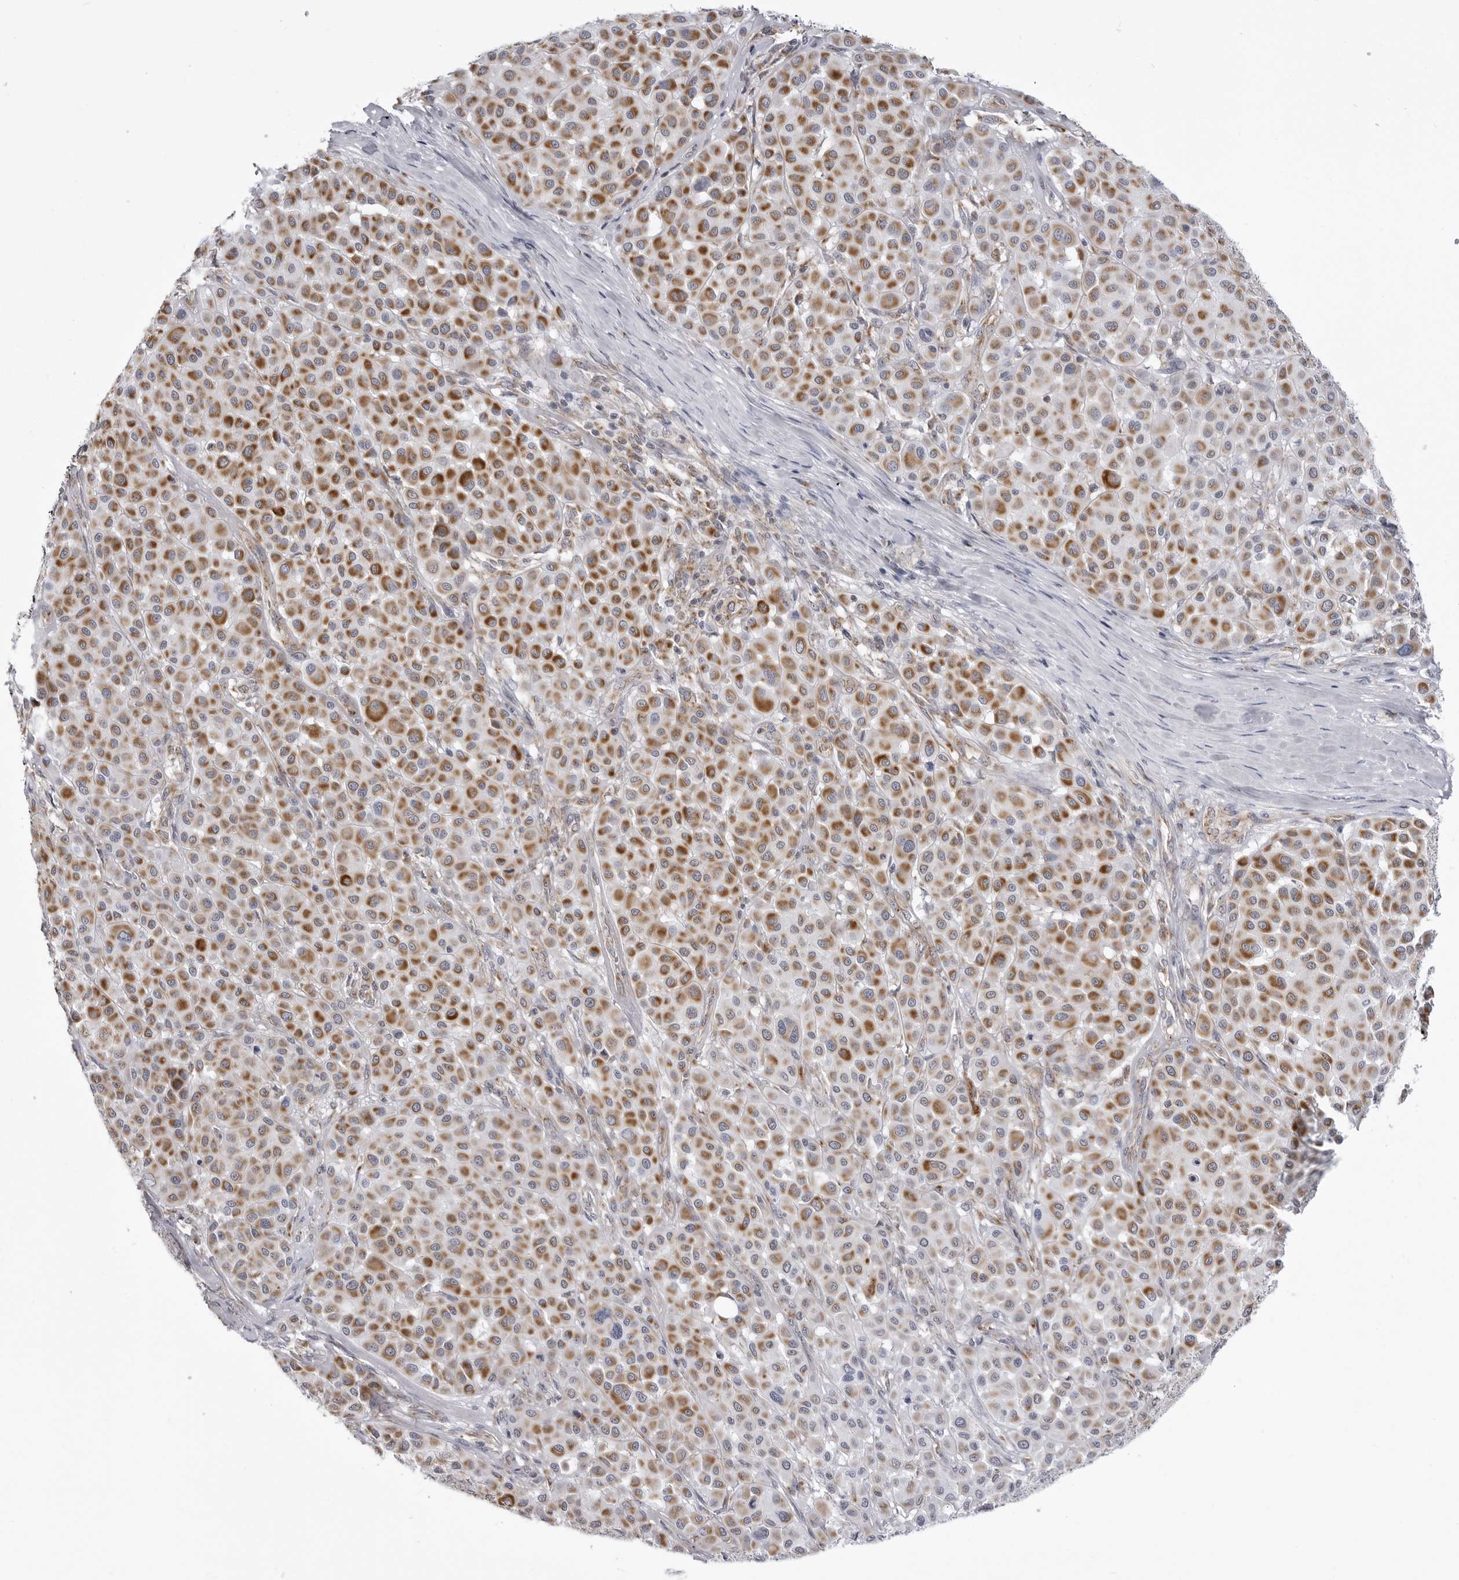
{"staining": {"intensity": "moderate", "quantity": ">75%", "location": "cytoplasmic/membranous"}, "tissue": "melanoma", "cell_type": "Tumor cells", "image_type": "cancer", "snomed": [{"axis": "morphology", "description": "Malignant melanoma, Metastatic site"}, {"axis": "topography", "description": "Soft tissue"}], "caption": "Tumor cells demonstrate moderate cytoplasmic/membranous staining in approximately >75% of cells in malignant melanoma (metastatic site).", "gene": "FH", "patient": {"sex": "male", "age": 41}}